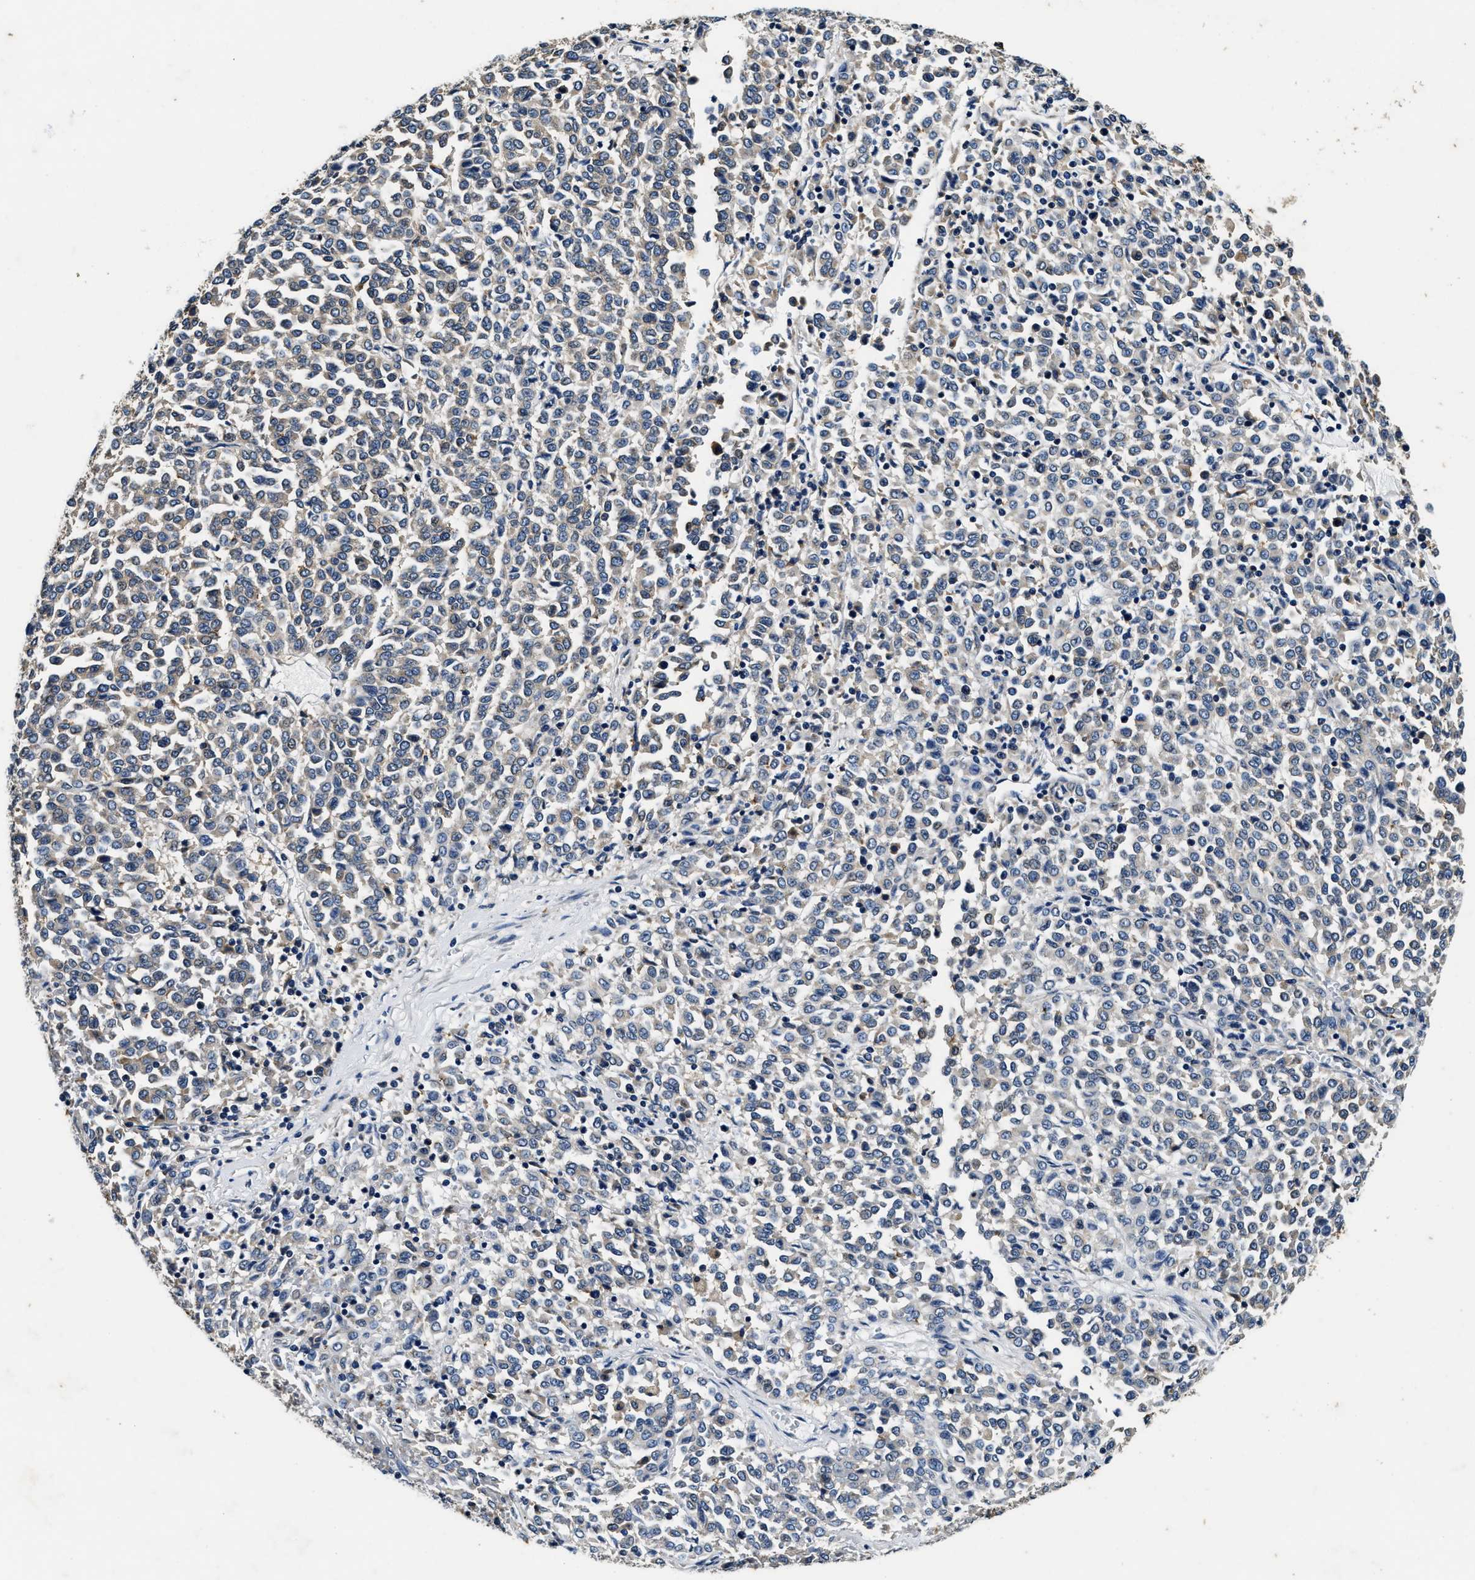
{"staining": {"intensity": "negative", "quantity": "none", "location": "none"}, "tissue": "melanoma", "cell_type": "Tumor cells", "image_type": "cancer", "snomed": [{"axis": "morphology", "description": "Malignant melanoma, Metastatic site"}, {"axis": "topography", "description": "Pancreas"}], "caption": "A photomicrograph of malignant melanoma (metastatic site) stained for a protein shows no brown staining in tumor cells.", "gene": "PI4KB", "patient": {"sex": "female", "age": 30}}